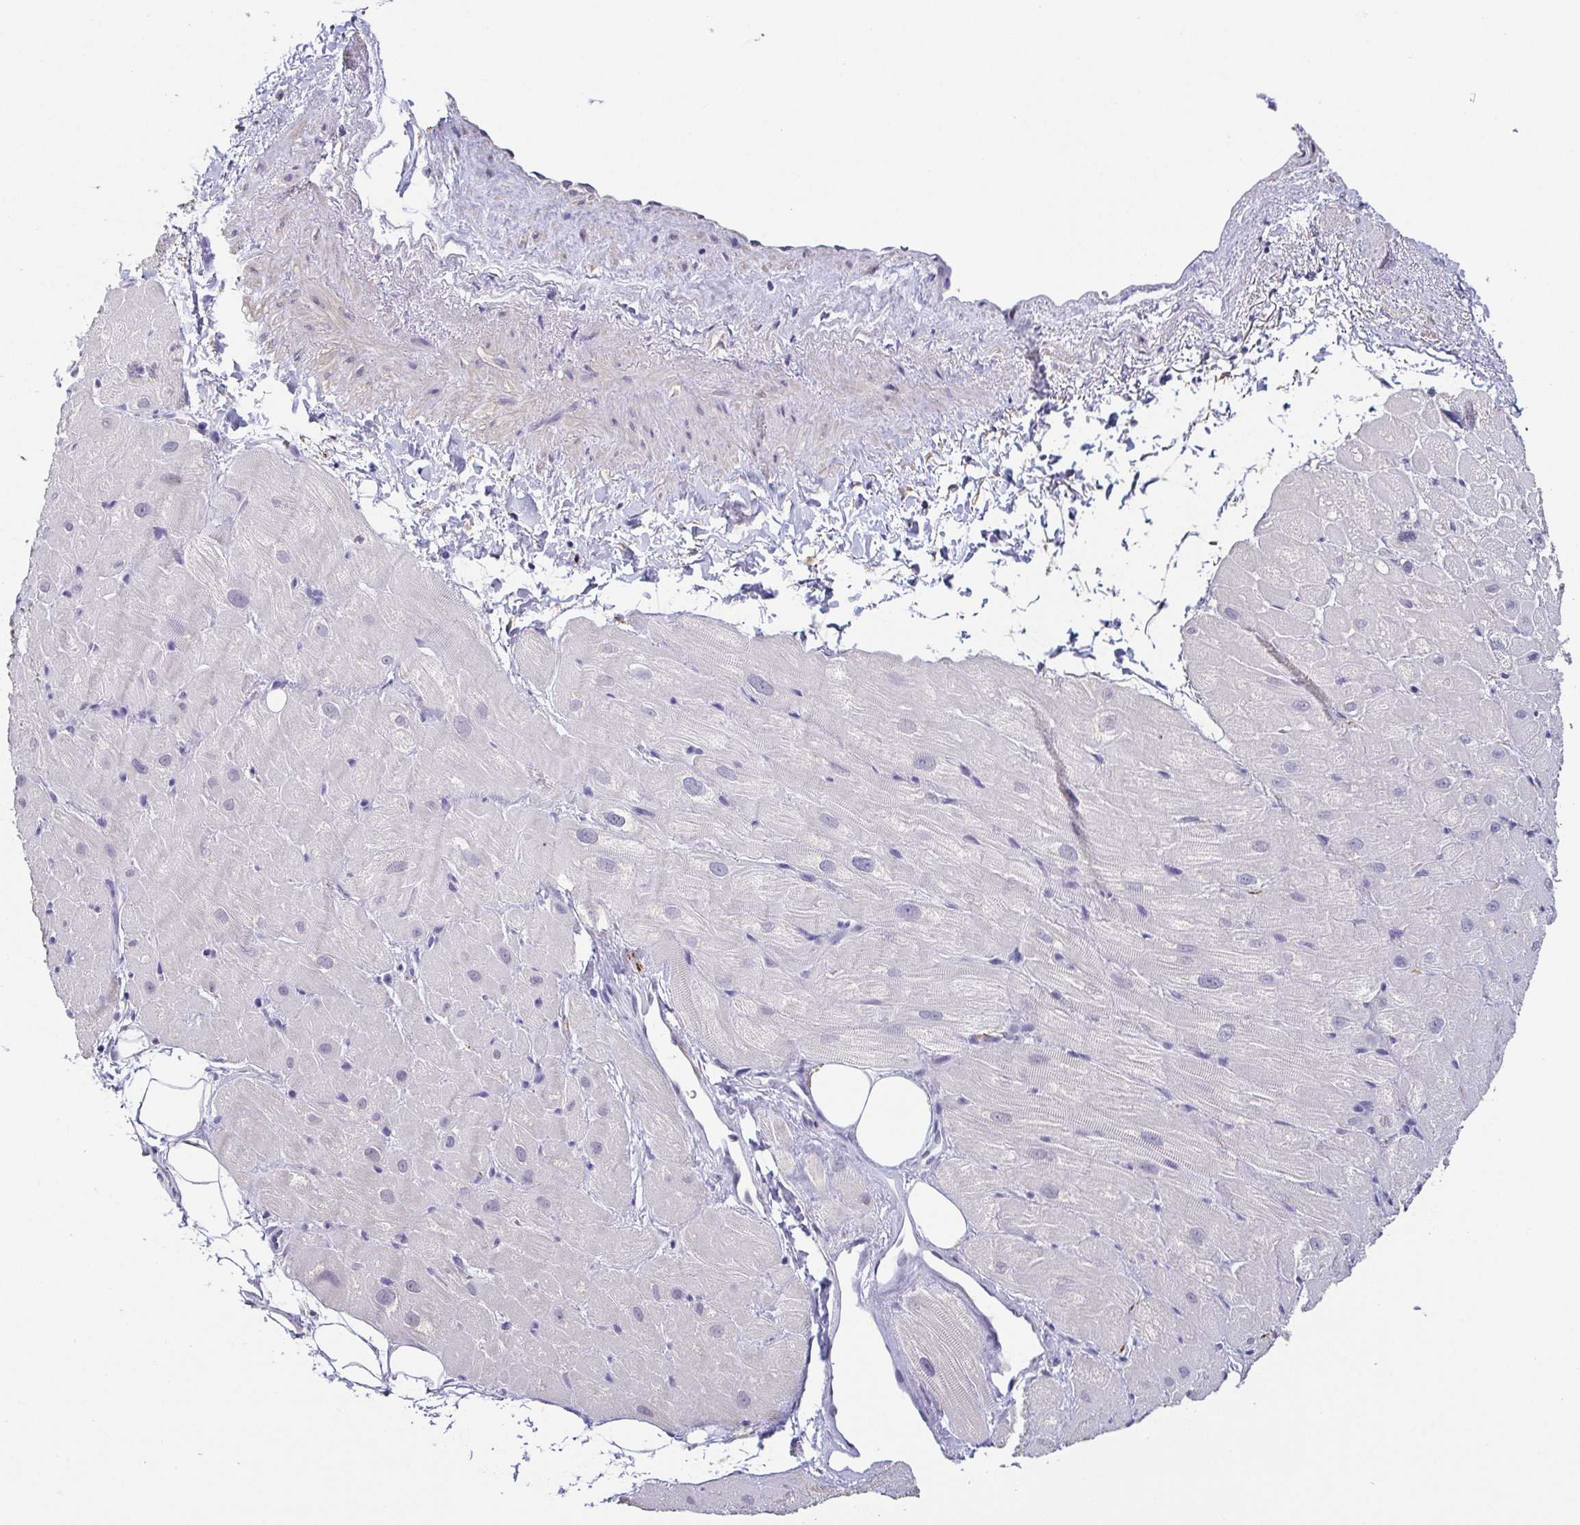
{"staining": {"intensity": "negative", "quantity": "none", "location": "none"}, "tissue": "heart muscle", "cell_type": "Cardiomyocytes", "image_type": "normal", "snomed": [{"axis": "morphology", "description": "Normal tissue, NOS"}, {"axis": "topography", "description": "Heart"}], "caption": "Human heart muscle stained for a protein using immunohistochemistry shows no staining in cardiomyocytes.", "gene": "NEFH", "patient": {"sex": "male", "age": 62}}